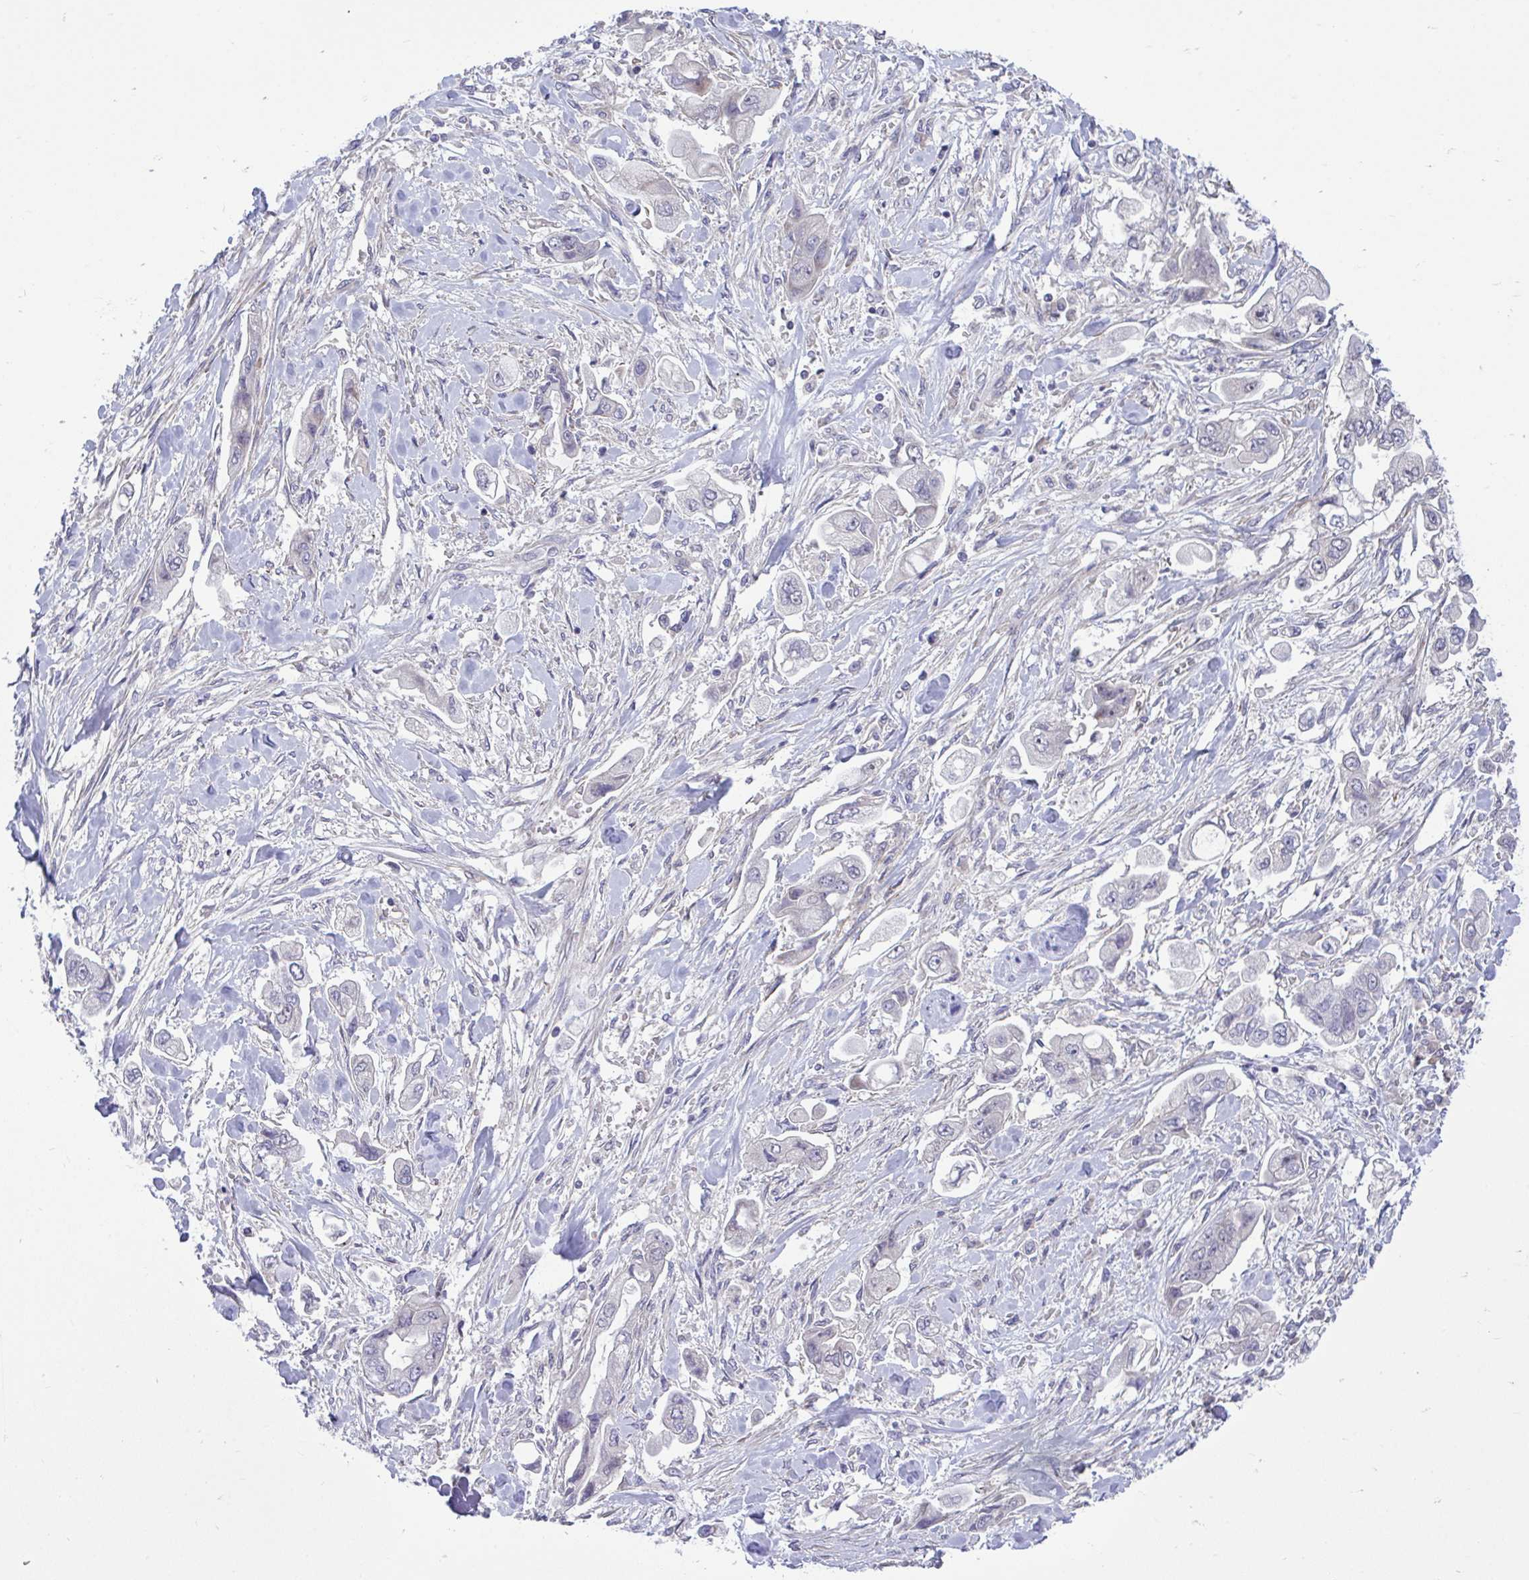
{"staining": {"intensity": "negative", "quantity": "none", "location": "none"}, "tissue": "stomach cancer", "cell_type": "Tumor cells", "image_type": "cancer", "snomed": [{"axis": "morphology", "description": "Adenocarcinoma, NOS"}, {"axis": "topography", "description": "Stomach"}], "caption": "Immunohistochemistry image of neoplastic tissue: stomach cancer stained with DAB exhibits no significant protein expression in tumor cells.", "gene": "HMBOX1", "patient": {"sex": "male", "age": 62}}